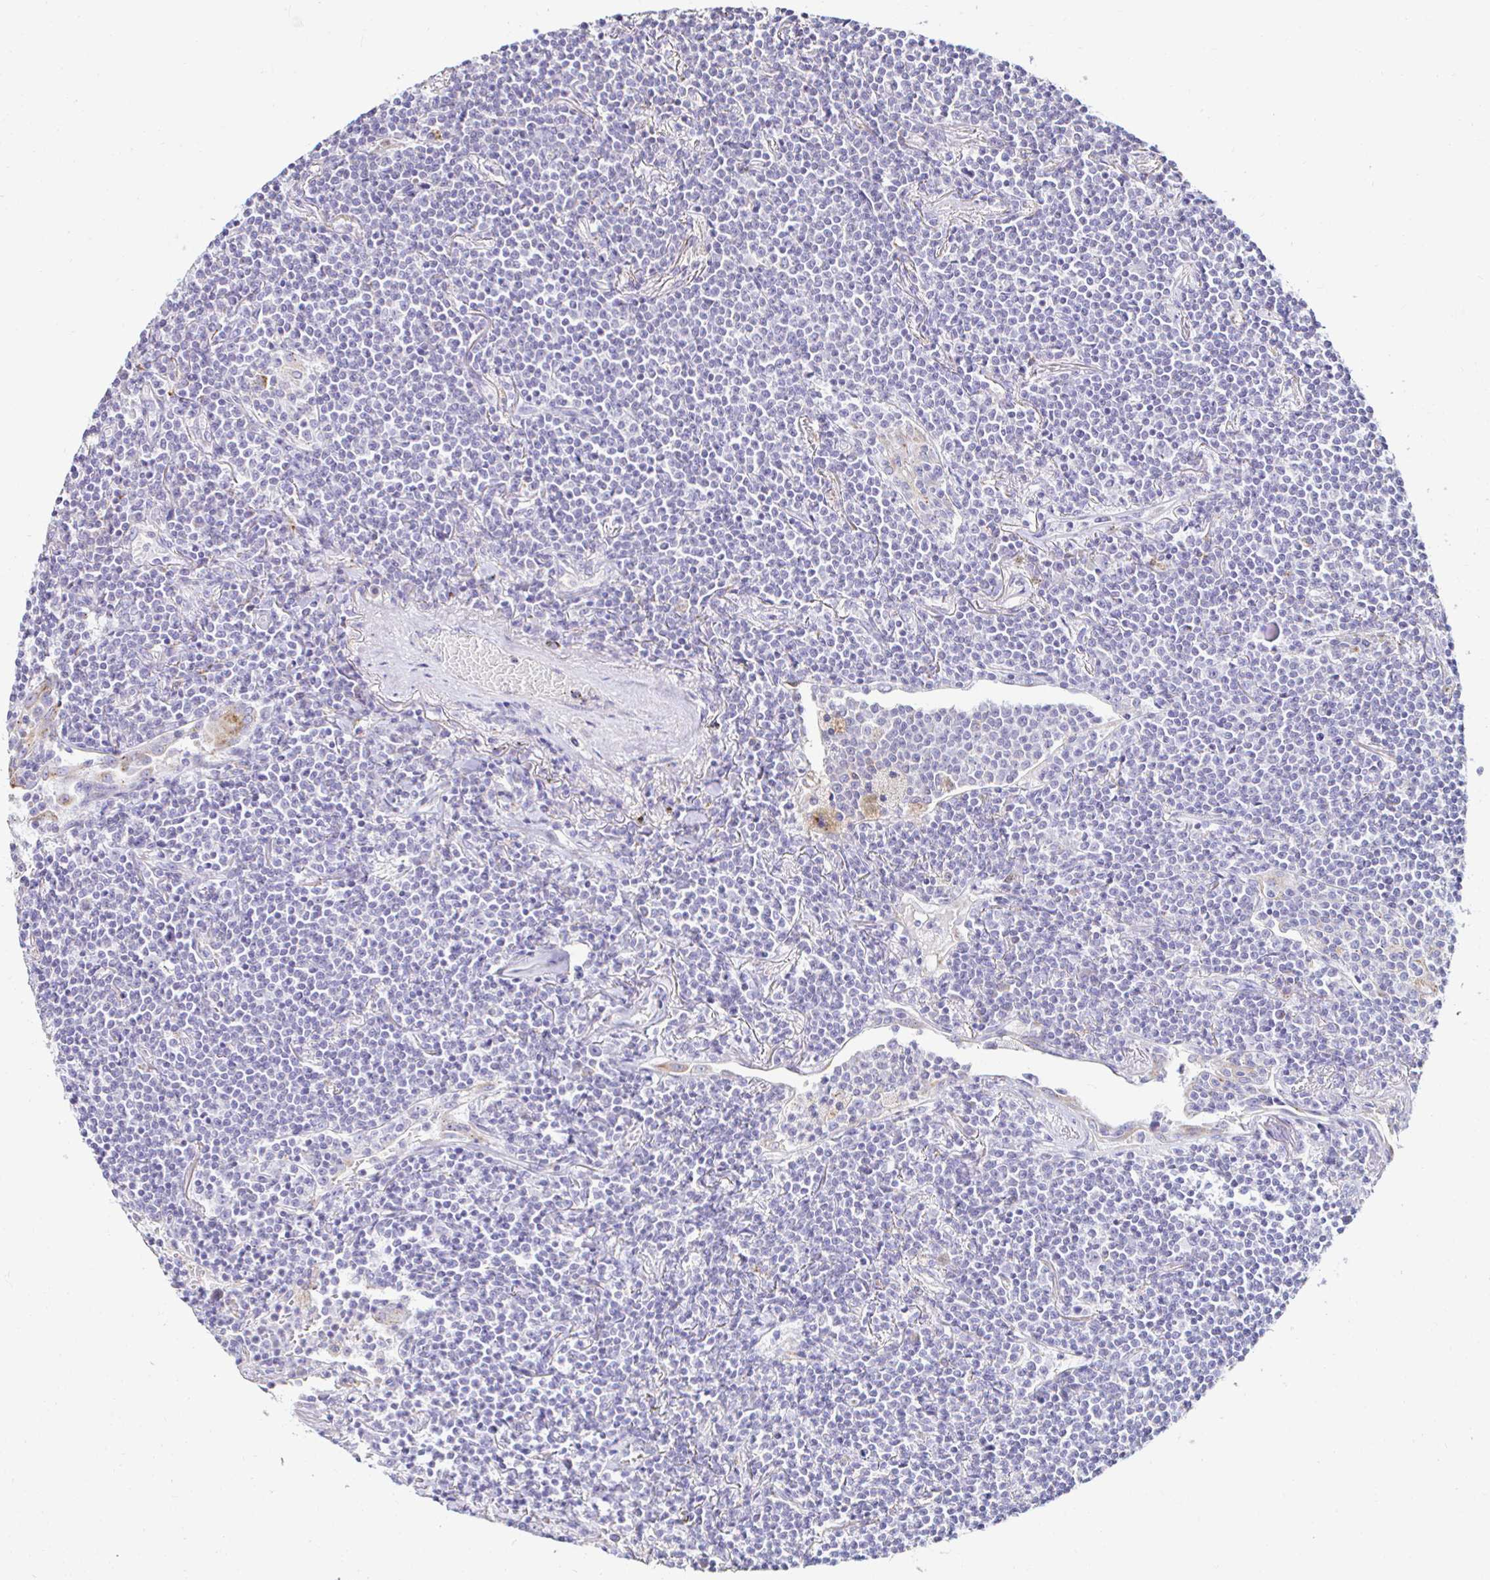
{"staining": {"intensity": "negative", "quantity": "none", "location": "none"}, "tissue": "lymphoma", "cell_type": "Tumor cells", "image_type": "cancer", "snomed": [{"axis": "morphology", "description": "Malignant lymphoma, non-Hodgkin's type, Low grade"}, {"axis": "topography", "description": "Lung"}], "caption": "High magnification brightfield microscopy of lymphoma stained with DAB (3,3'-diaminobenzidine) (brown) and counterstained with hematoxylin (blue): tumor cells show no significant positivity.", "gene": "GALNS", "patient": {"sex": "female", "age": 71}}